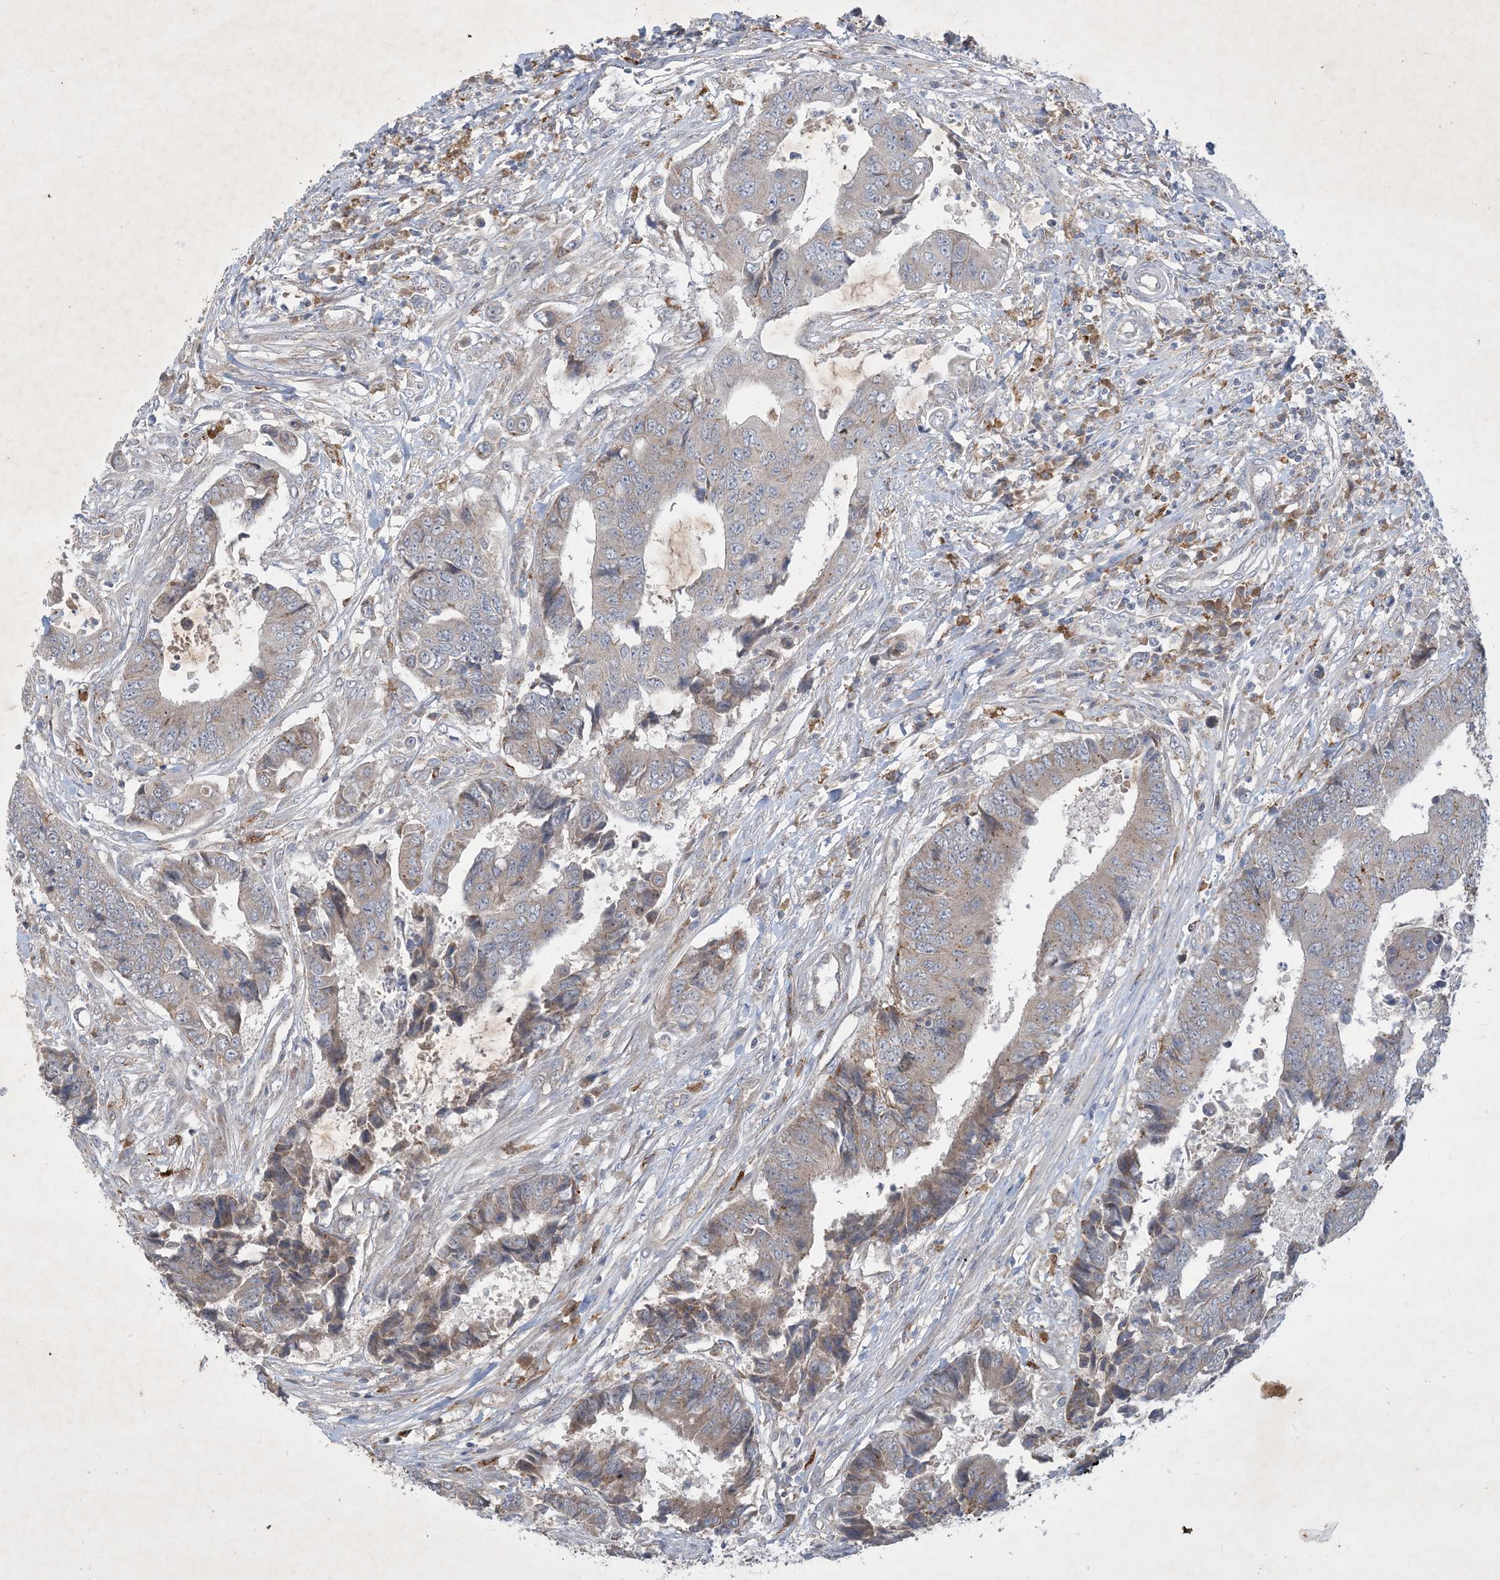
{"staining": {"intensity": "weak", "quantity": "25%-75%", "location": "cytoplasmic/membranous"}, "tissue": "colorectal cancer", "cell_type": "Tumor cells", "image_type": "cancer", "snomed": [{"axis": "morphology", "description": "Adenocarcinoma, NOS"}, {"axis": "topography", "description": "Rectum"}], "caption": "Immunohistochemistry photomicrograph of human colorectal cancer (adenocarcinoma) stained for a protein (brown), which exhibits low levels of weak cytoplasmic/membranous positivity in about 25%-75% of tumor cells.", "gene": "MRPS18A", "patient": {"sex": "male", "age": 84}}